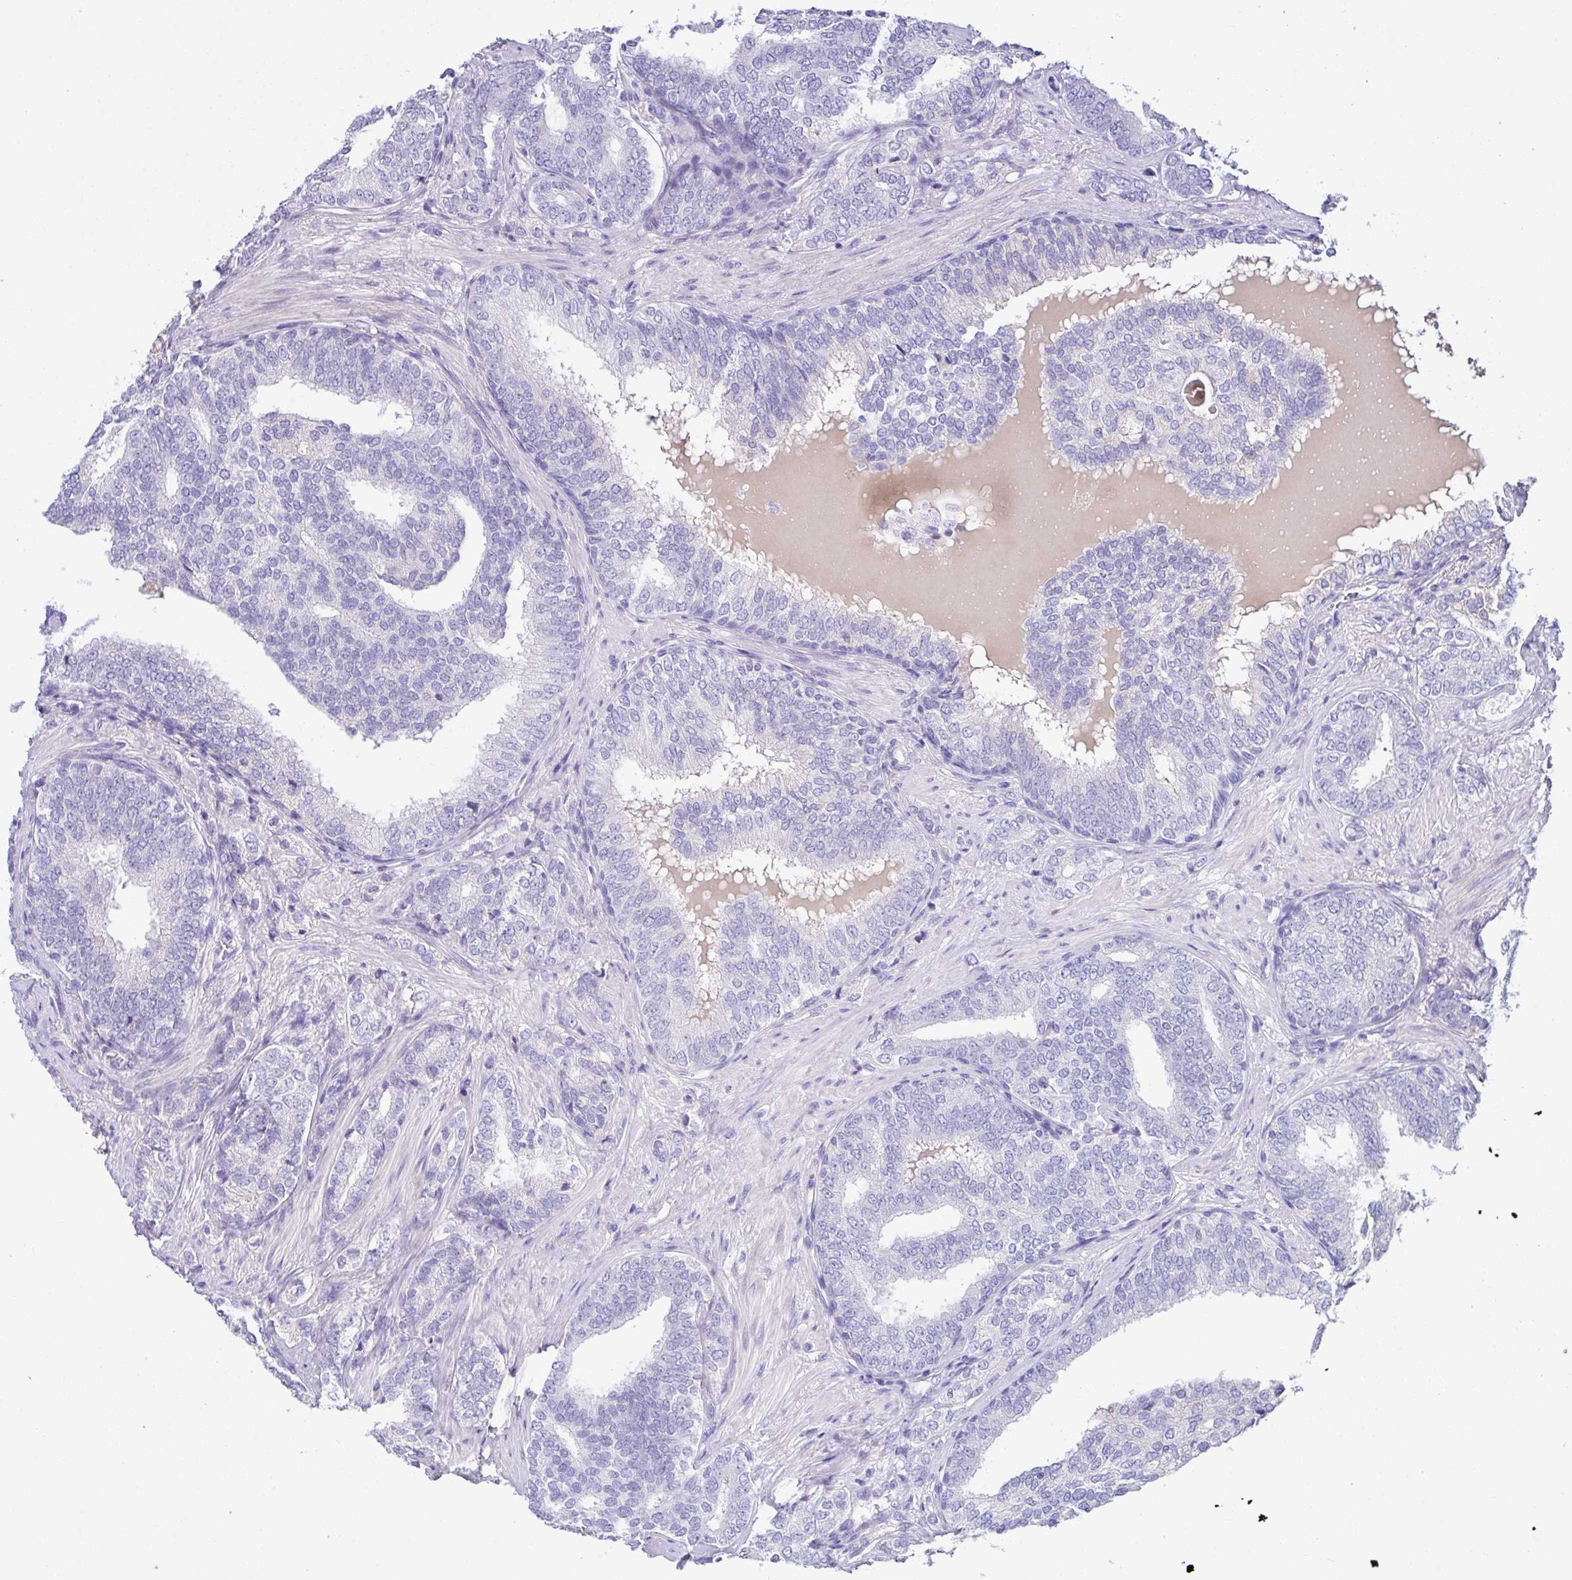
{"staining": {"intensity": "negative", "quantity": "none", "location": "none"}, "tissue": "prostate cancer", "cell_type": "Tumor cells", "image_type": "cancer", "snomed": [{"axis": "morphology", "description": "Adenocarcinoma, High grade"}, {"axis": "topography", "description": "Prostate"}], "caption": "Tumor cells are negative for brown protein staining in prostate cancer.", "gene": "CA10", "patient": {"sex": "male", "age": 72}}